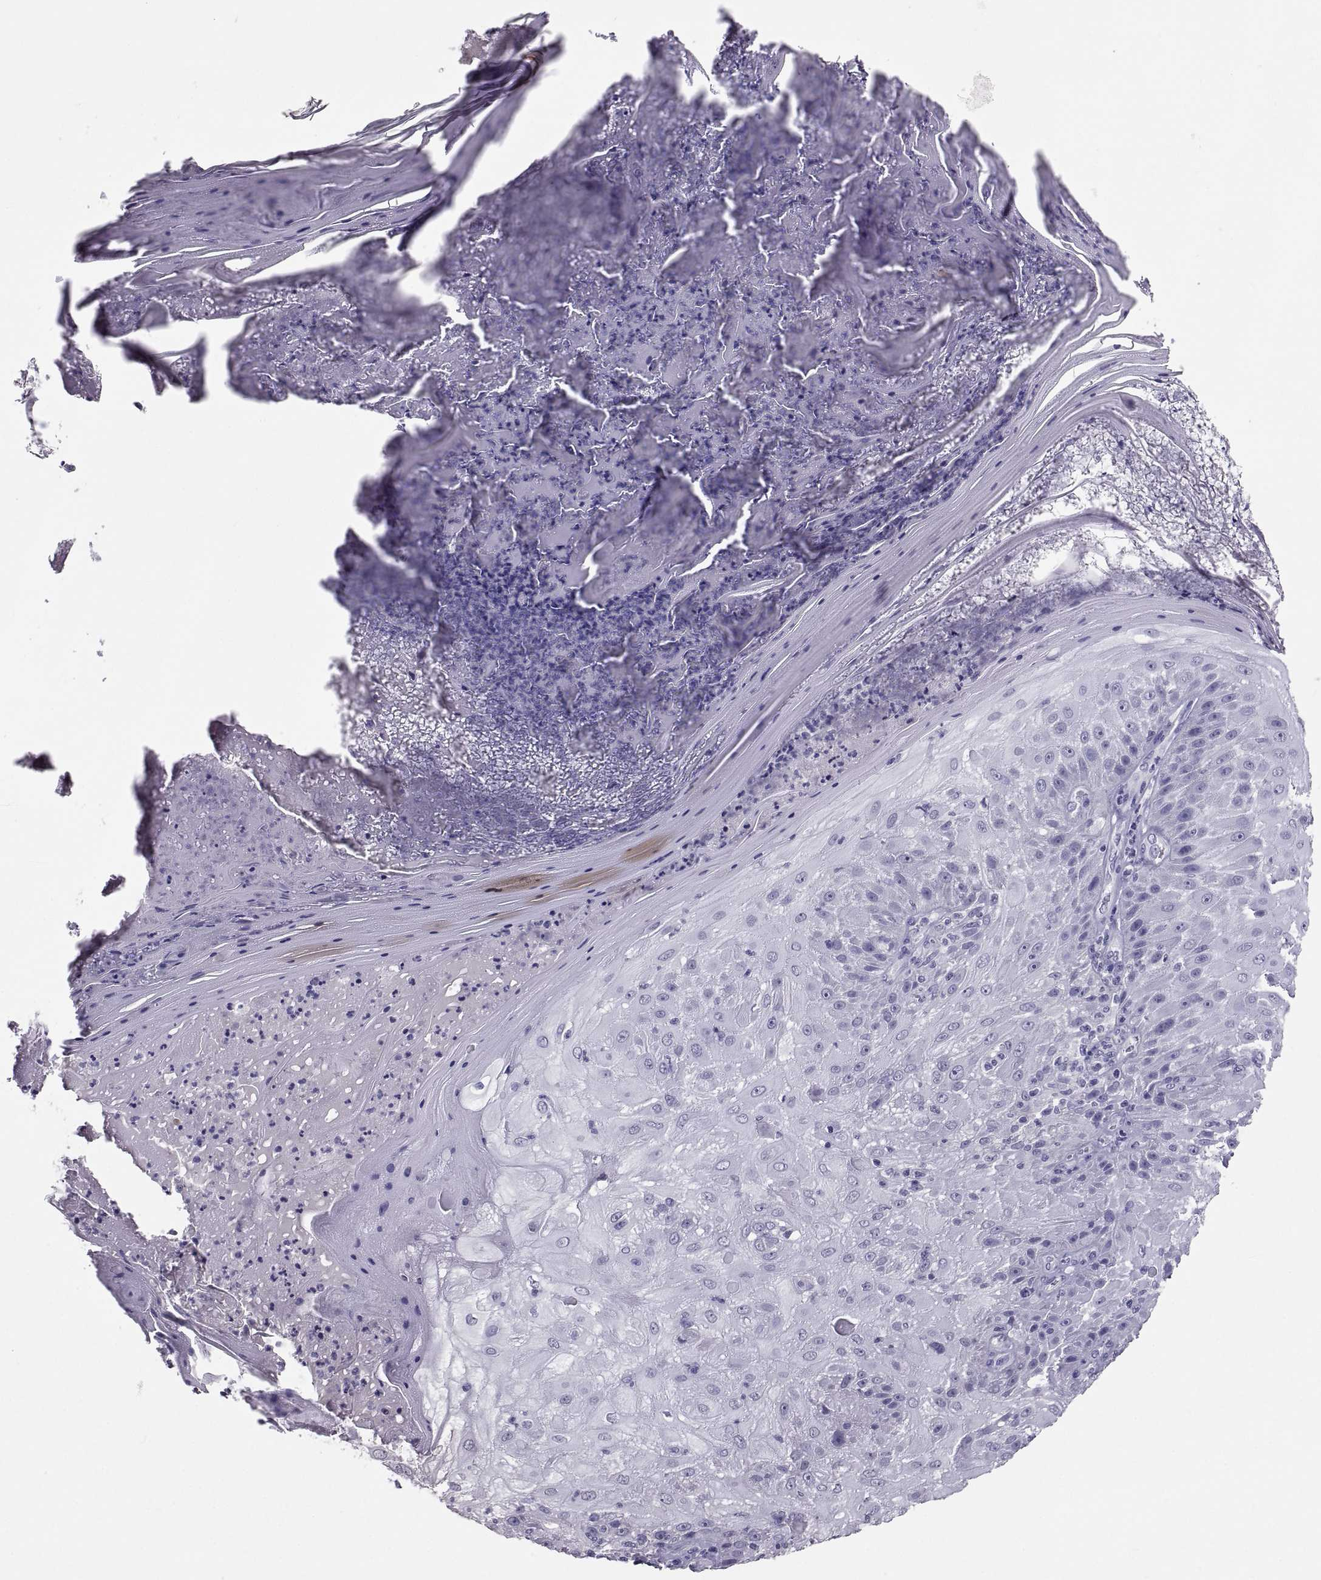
{"staining": {"intensity": "negative", "quantity": "none", "location": "none"}, "tissue": "skin cancer", "cell_type": "Tumor cells", "image_type": "cancer", "snomed": [{"axis": "morphology", "description": "Normal tissue, NOS"}, {"axis": "morphology", "description": "Squamous cell carcinoma, NOS"}, {"axis": "topography", "description": "Skin"}], "caption": "Immunohistochemical staining of skin cancer exhibits no significant positivity in tumor cells. (DAB IHC visualized using brightfield microscopy, high magnification).", "gene": "IGSF1", "patient": {"sex": "female", "age": 83}}